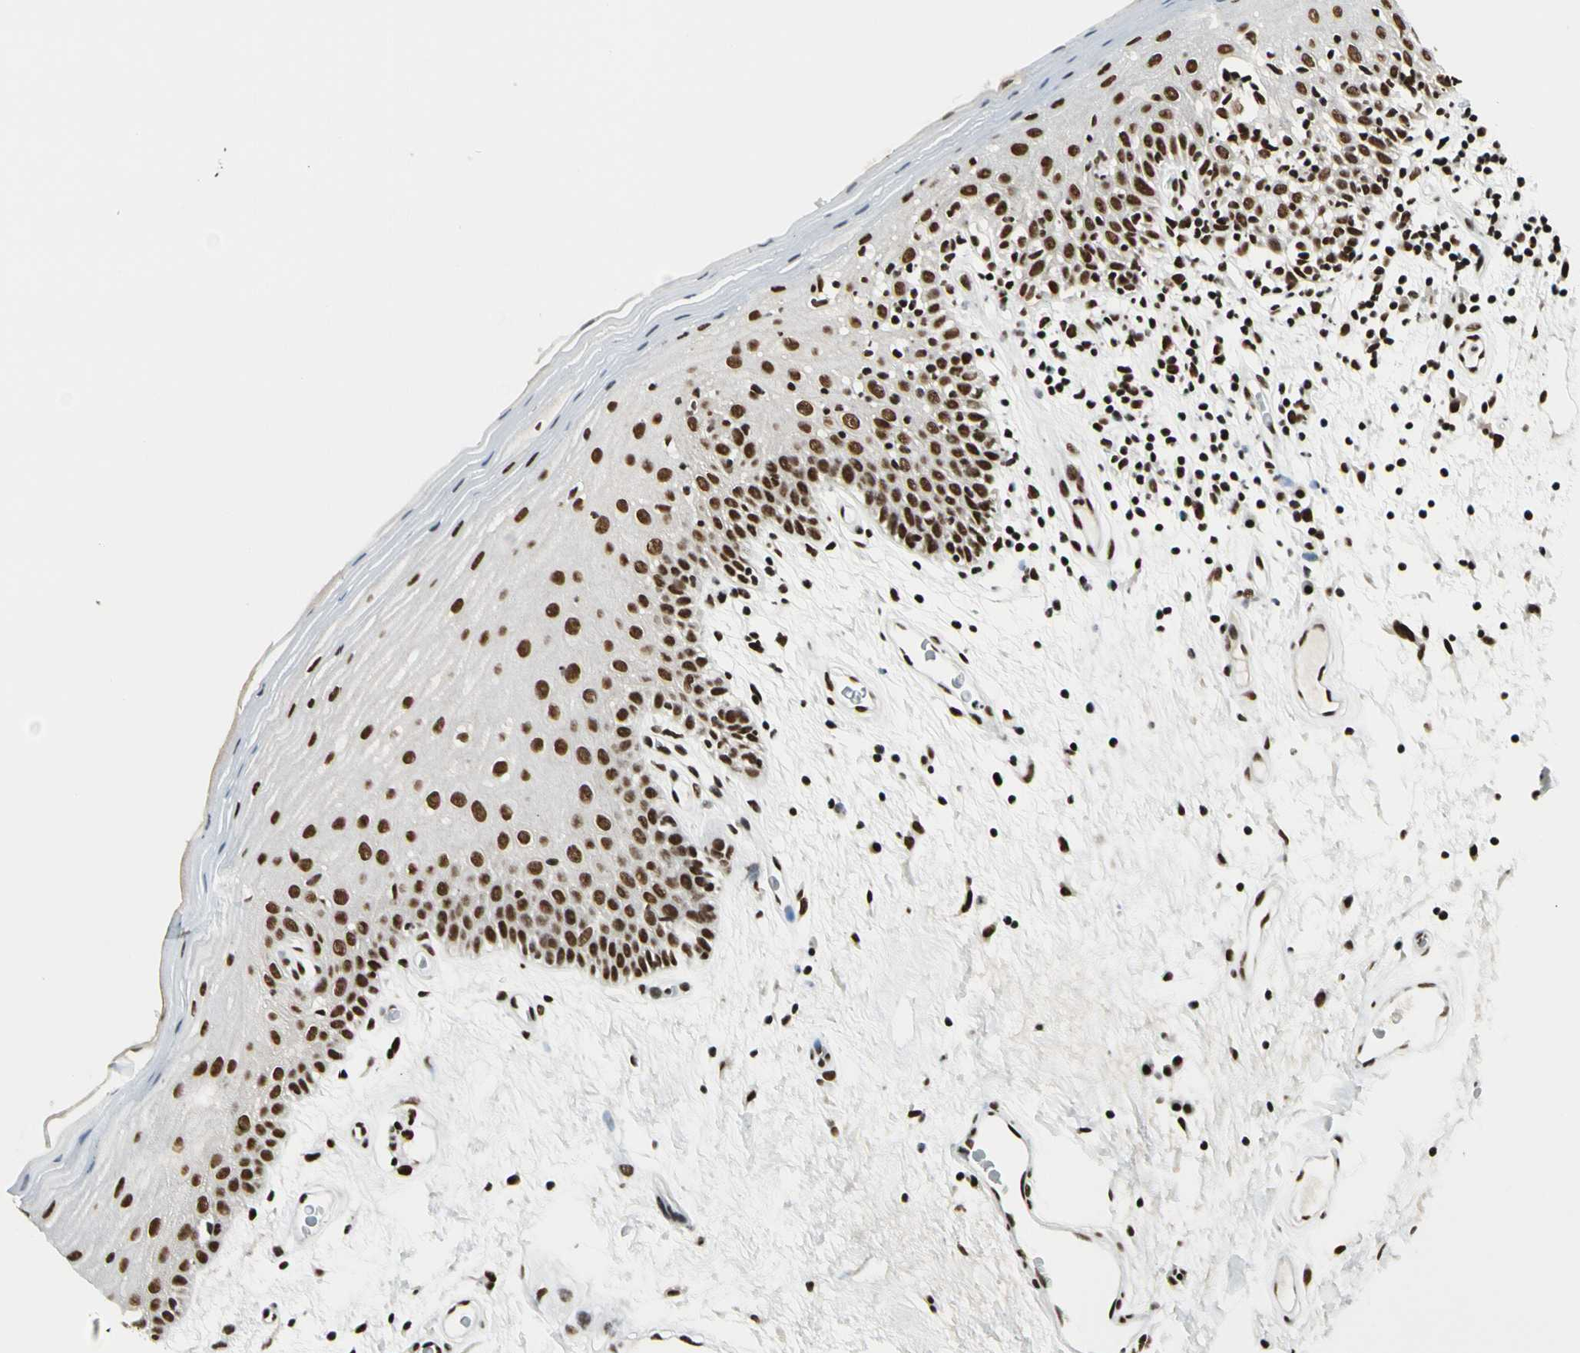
{"staining": {"intensity": "strong", "quantity": ">75%", "location": "nuclear"}, "tissue": "oral mucosa", "cell_type": "Squamous epithelial cells", "image_type": "normal", "snomed": [{"axis": "morphology", "description": "Normal tissue, NOS"}, {"axis": "morphology", "description": "Squamous cell carcinoma, NOS"}, {"axis": "topography", "description": "Skeletal muscle"}, {"axis": "topography", "description": "Oral tissue"}, {"axis": "topography", "description": "Head-Neck"}], "caption": "Immunohistochemical staining of unremarkable human oral mucosa shows strong nuclear protein positivity in approximately >75% of squamous epithelial cells. (DAB (3,3'-diaminobenzidine) IHC, brown staining for protein, blue staining for nuclei).", "gene": "CCAR1", "patient": {"sex": "male", "age": 71}}